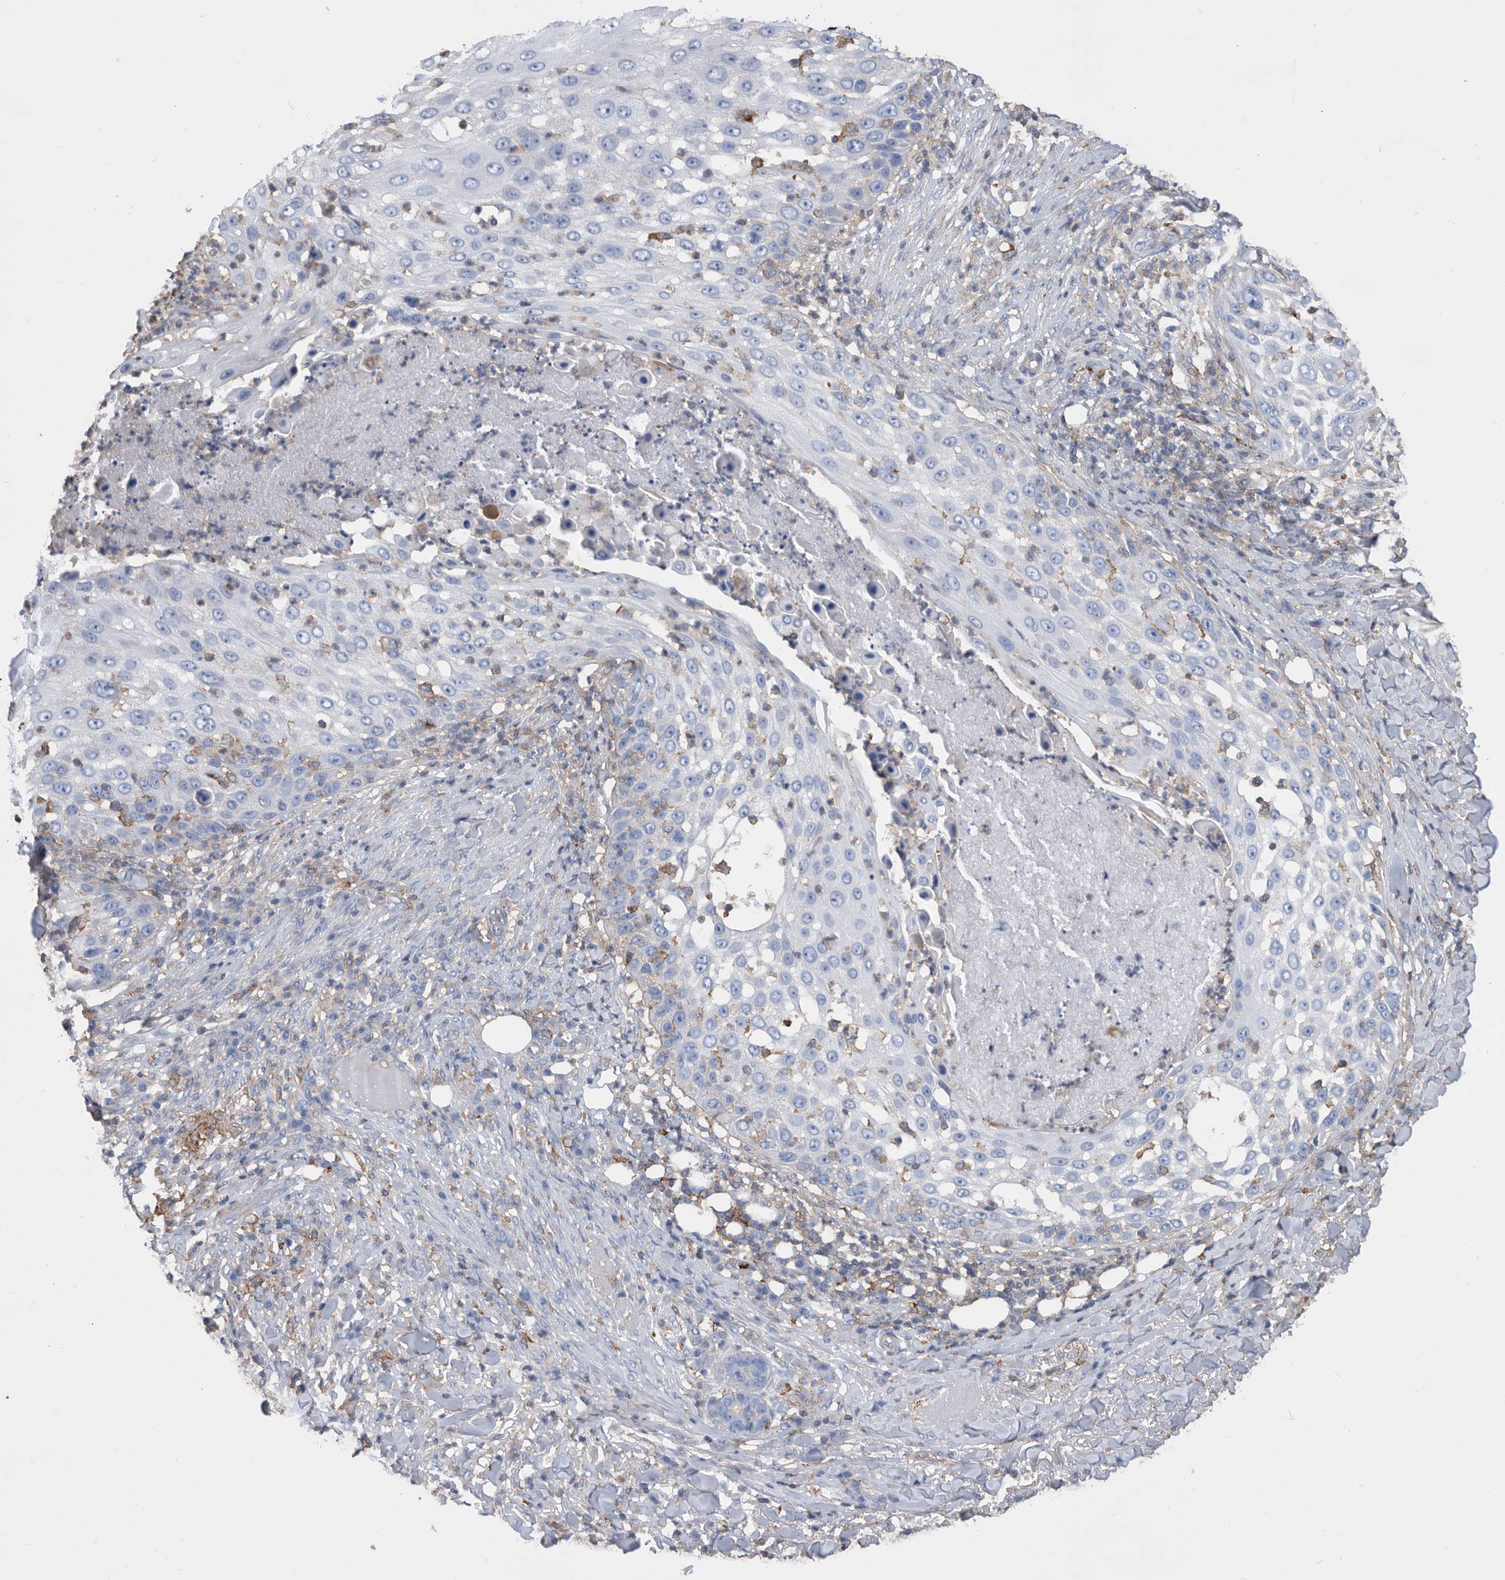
{"staining": {"intensity": "negative", "quantity": "none", "location": "none"}, "tissue": "skin cancer", "cell_type": "Tumor cells", "image_type": "cancer", "snomed": [{"axis": "morphology", "description": "Squamous cell carcinoma, NOS"}, {"axis": "topography", "description": "Skin"}], "caption": "Immunohistochemical staining of squamous cell carcinoma (skin) exhibits no significant staining in tumor cells.", "gene": "MS4A4A", "patient": {"sex": "female", "age": 44}}